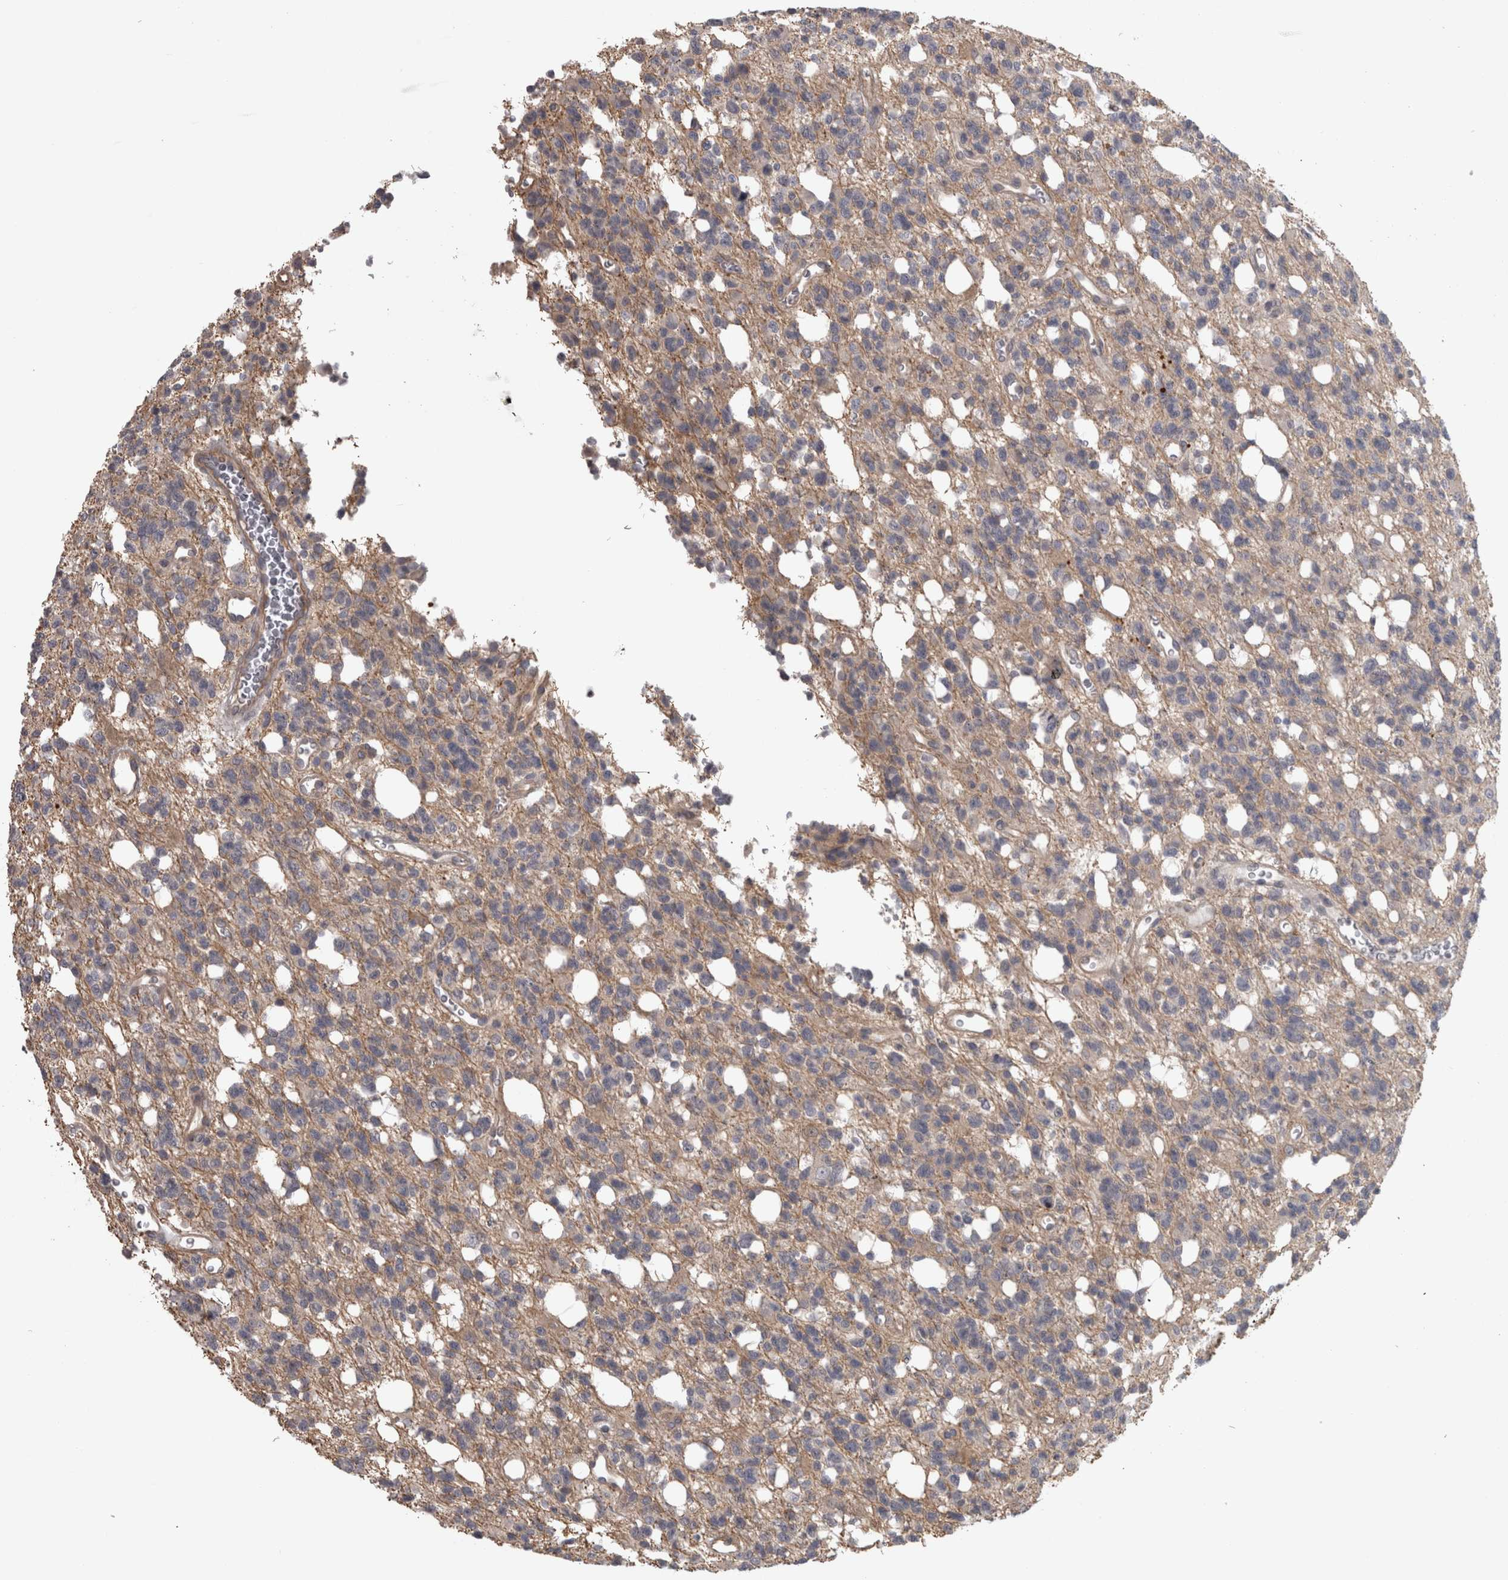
{"staining": {"intensity": "weak", "quantity": "<25%", "location": "cytoplasmic/membranous"}, "tissue": "glioma", "cell_type": "Tumor cells", "image_type": "cancer", "snomed": [{"axis": "morphology", "description": "Glioma, malignant, High grade"}, {"axis": "topography", "description": "Brain"}], "caption": "There is no significant expression in tumor cells of glioma.", "gene": "PPP1R12B", "patient": {"sex": "female", "age": 62}}